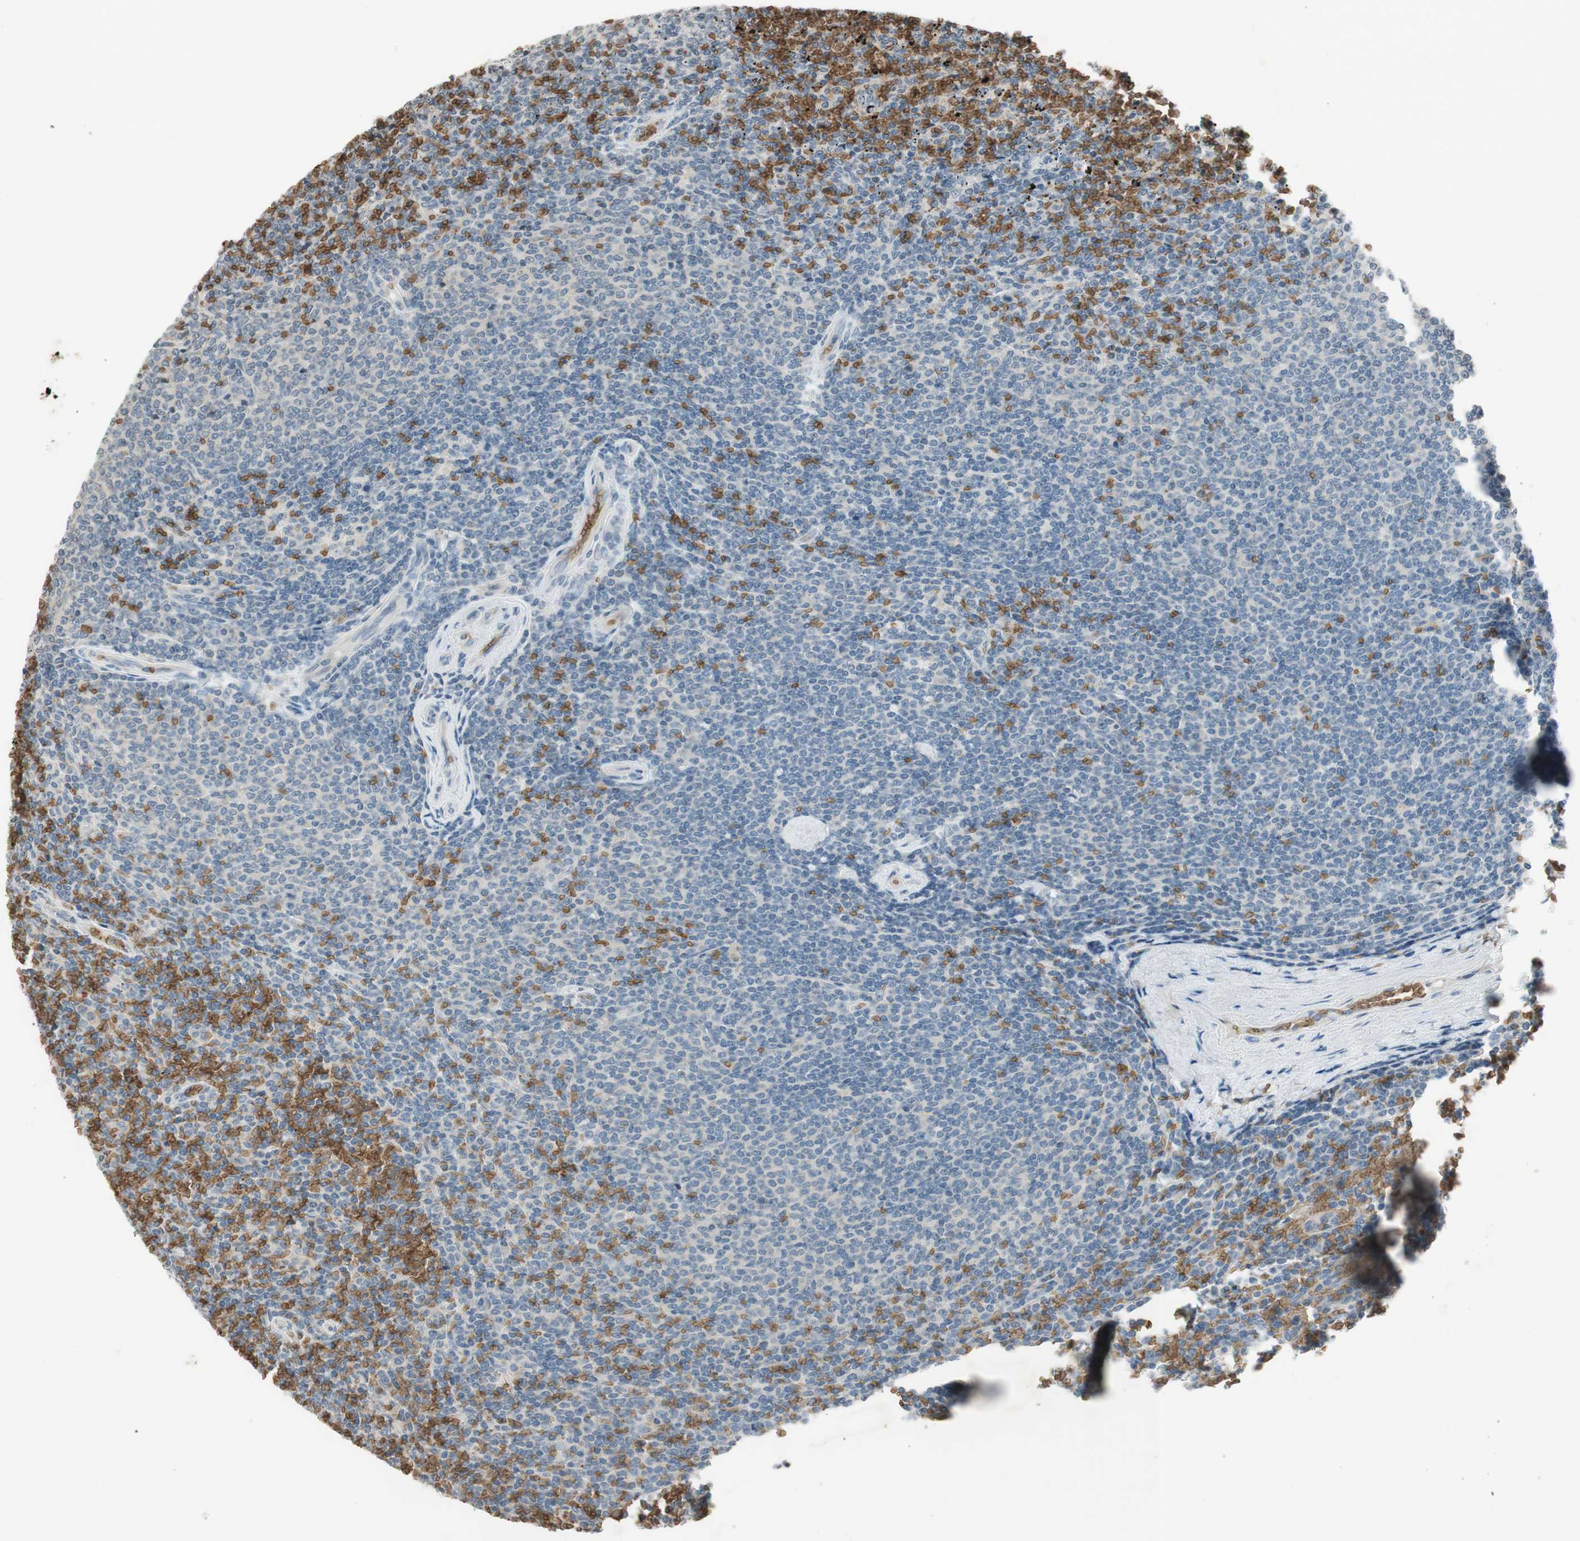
{"staining": {"intensity": "negative", "quantity": "none", "location": "none"}, "tissue": "lymphoma", "cell_type": "Tumor cells", "image_type": "cancer", "snomed": [{"axis": "morphology", "description": "Malignant lymphoma, non-Hodgkin's type, Low grade"}, {"axis": "topography", "description": "Spleen"}], "caption": "Histopathology image shows no significant protein positivity in tumor cells of low-grade malignant lymphoma, non-Hodgkin's type.", "gene": "GYPC", "patient": {"sex": "female", "age": 77}}